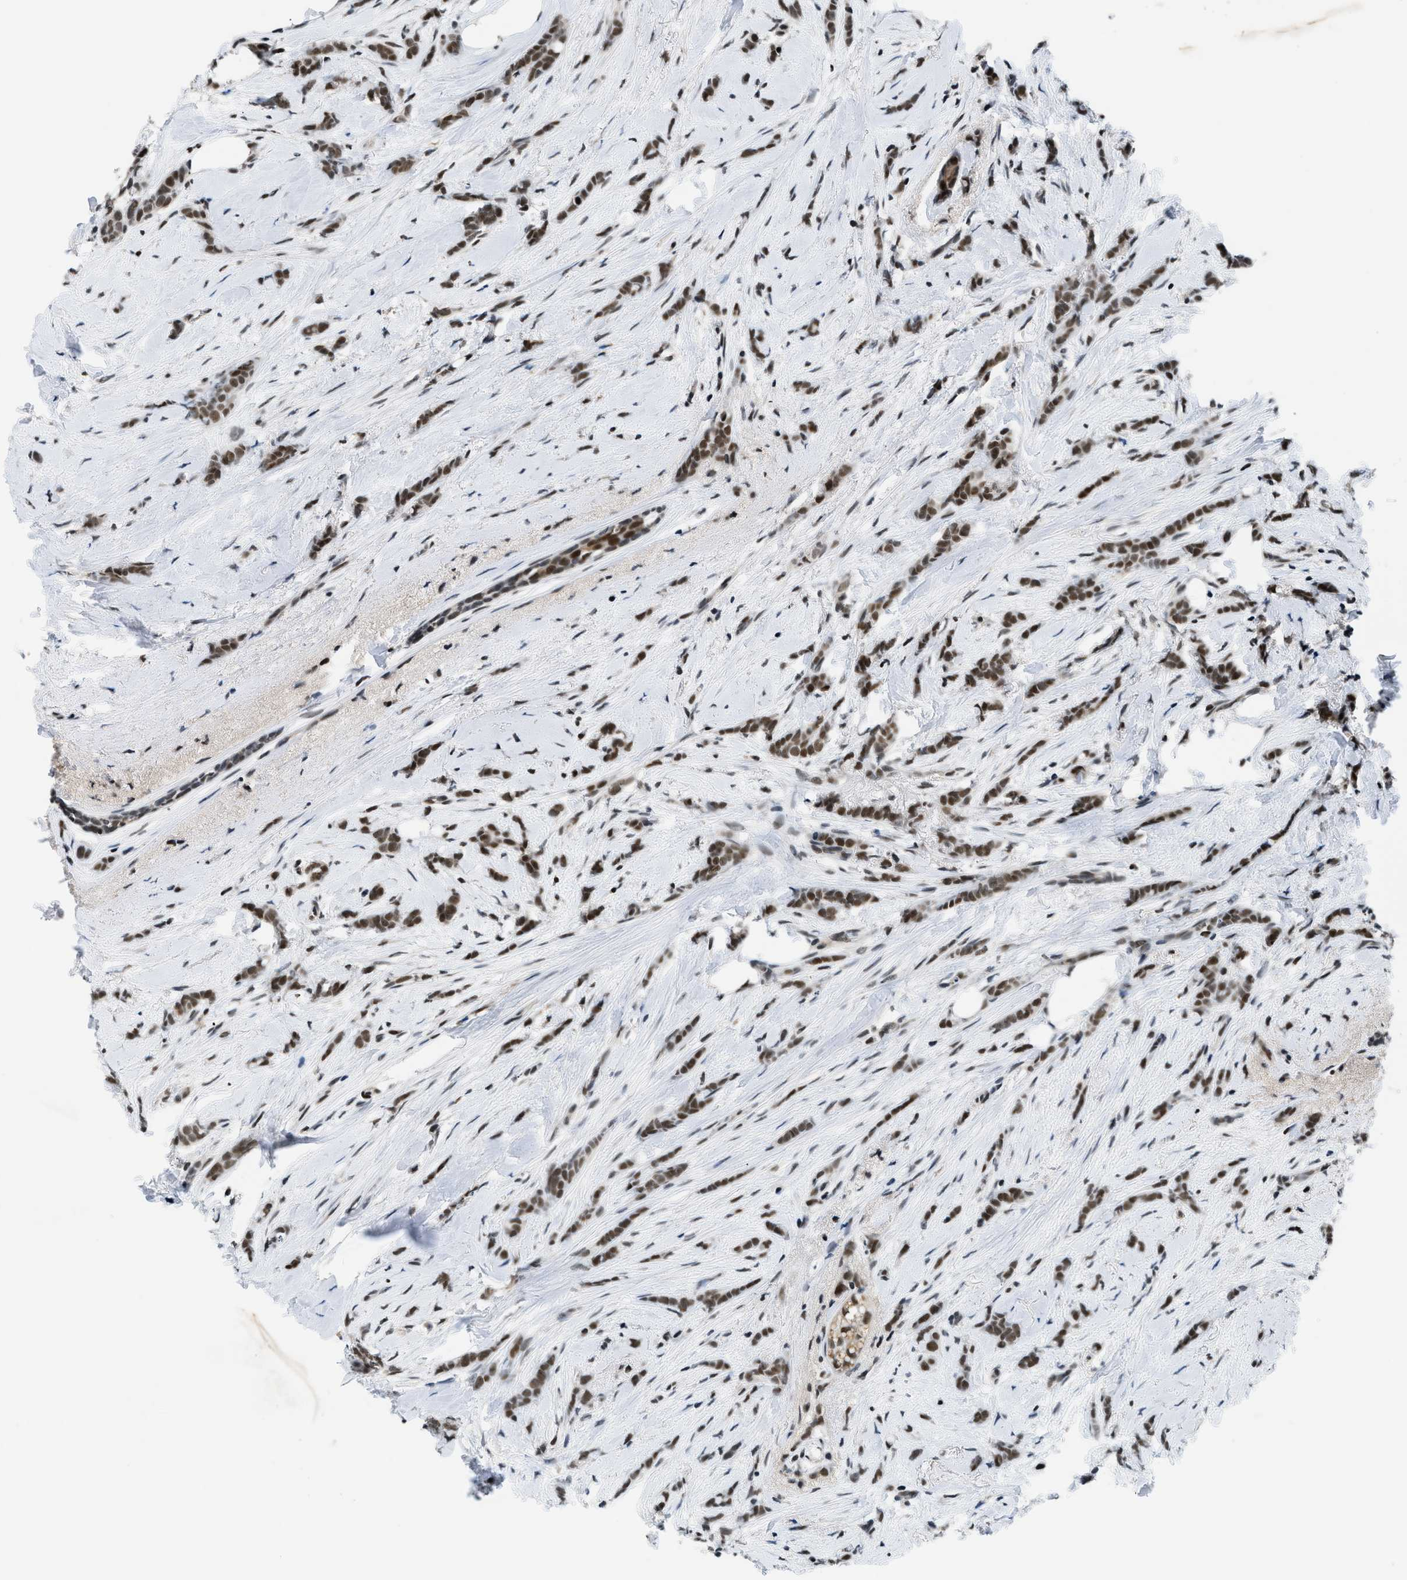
{"staining": {"intensity": "strong", "quantity": ">75%", "location": "nuclear"}, "tissue": "breast cancer", "cell_type": "Tumor cells", "image_type": "cancer", "snomed": [{"axis": "morphology", "description": "Lobular carcinoma, in situ"}, {"axis": "morphology", "description": "Lobular carcinoma"}, {"axis": "topography", "description": "Breast"}], "caption": "IHC micrograph of neoplastic tissue: human breast cancer (lobular carcinoma) stained using immunohistochemistry demonstrates high levels of strong protein expression localized specifically in the nuclear of tumor cells, appearing as a nuclear brown color.", "gene": "KDM3B", "patient": {"sex": "female", "age": 41}}